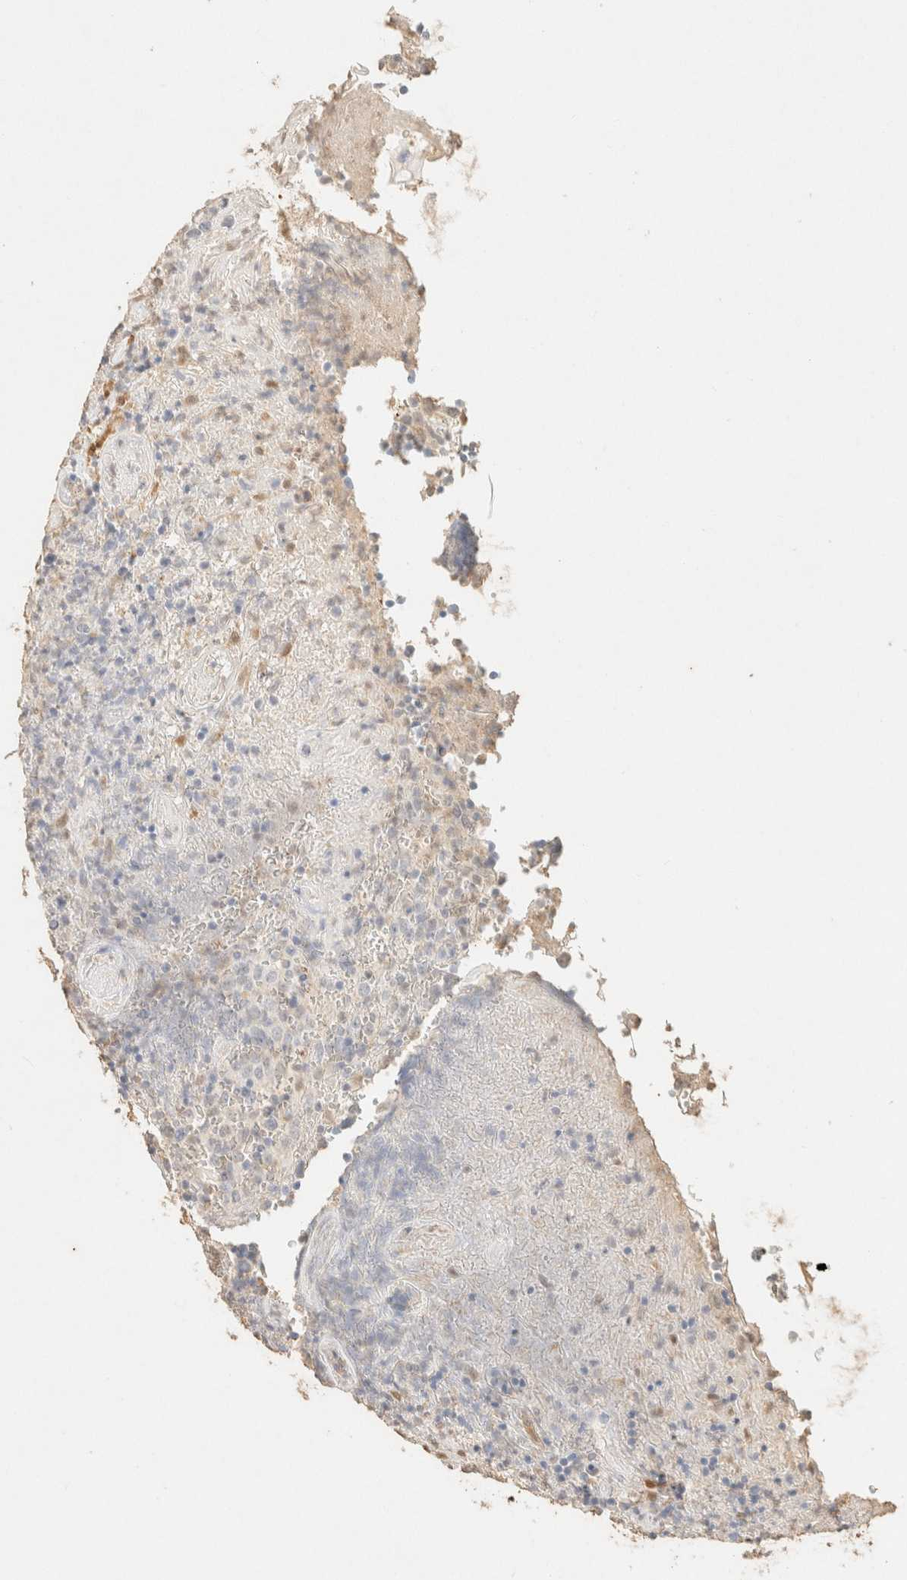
{"staining": {"intensity": "negative", "quantity": "none", "location": "none"}, "tissue": "lymphoma", "cell_type": "Tumor cells", "image_type": "cancer", "snomed": [{"axis": "morphology", "description": "Malignant lymphoma, non-Hodgkin's type, High grade"}, {"axis": "topography", "description": "Tonsil"}], "caption": "Immunohistochemistry (IHC) of human malignant lymphoma, non-Hodgkin's type (high-grade) reveals no expression in tumor cells.", "gene": "S100A13", "patient": {"sex": "female", "age": 36}}